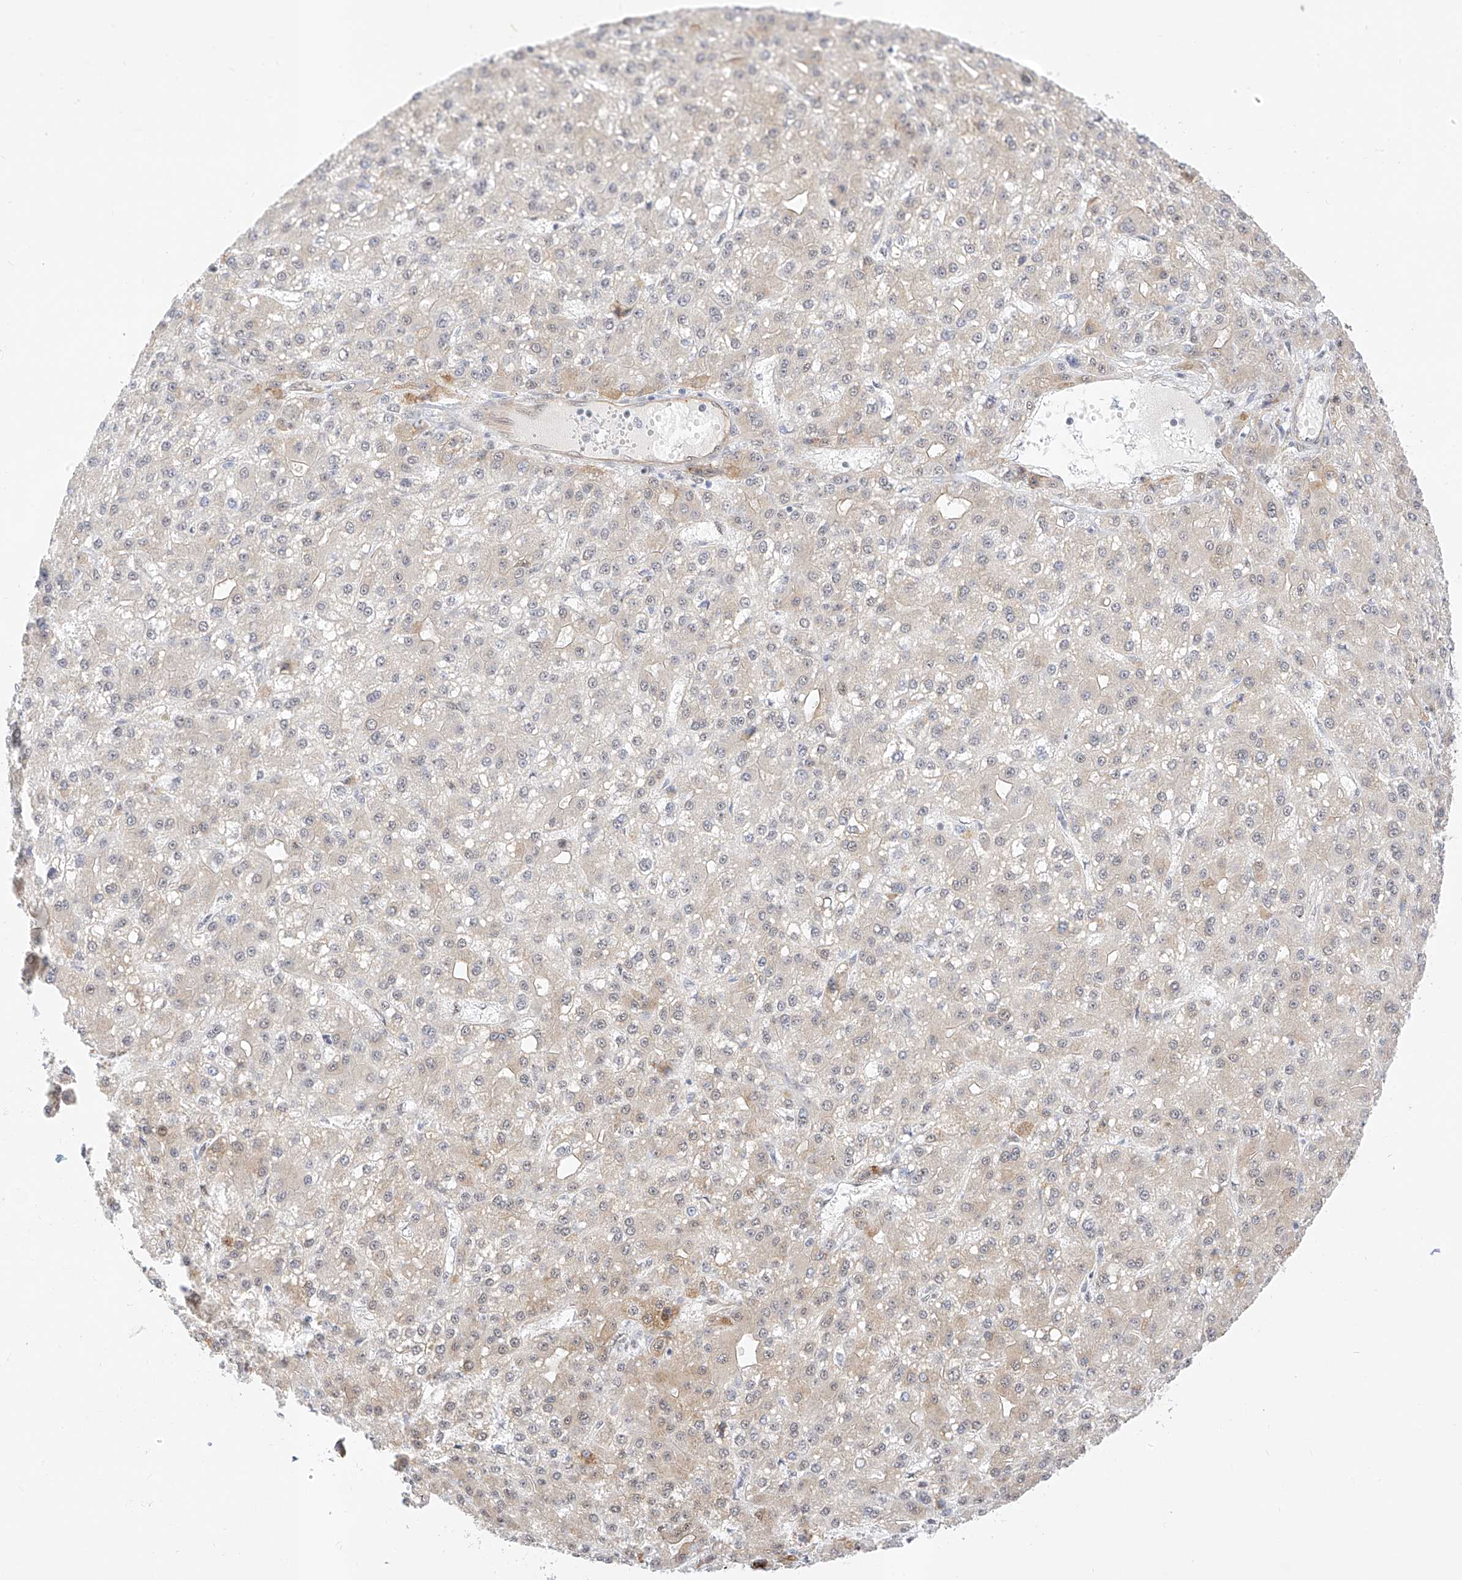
{"staining": {"intensity": "weak", "quantity": "<25%", "location": "cytoplasmic/membranous,nuclear"}, "tissue": "liver cancer", "cell_type": "Tumor cells", "image_type": "cancer", "snomed": [{"axis": "morphology", "description": "Carcinoma, Hepatocellular, NOS"}, {"axis": "topography", "description": "Liver"}], "caption": "An immunohistochemistry (IHC) photomicrograph of liver cancer (hepatocellular carcinoma) is shown. There is no staining in tumor cells of liver cancer (hepatocellular carcinoma). (Stains: DAB (3,3'-diaminobenzidine) IHC with hematoxylin counter stain, Microscopy: brightfield microscopy at high magnification).", "gene": "ATXN7L2", "patient": {"sex": "male", "age": 67}}